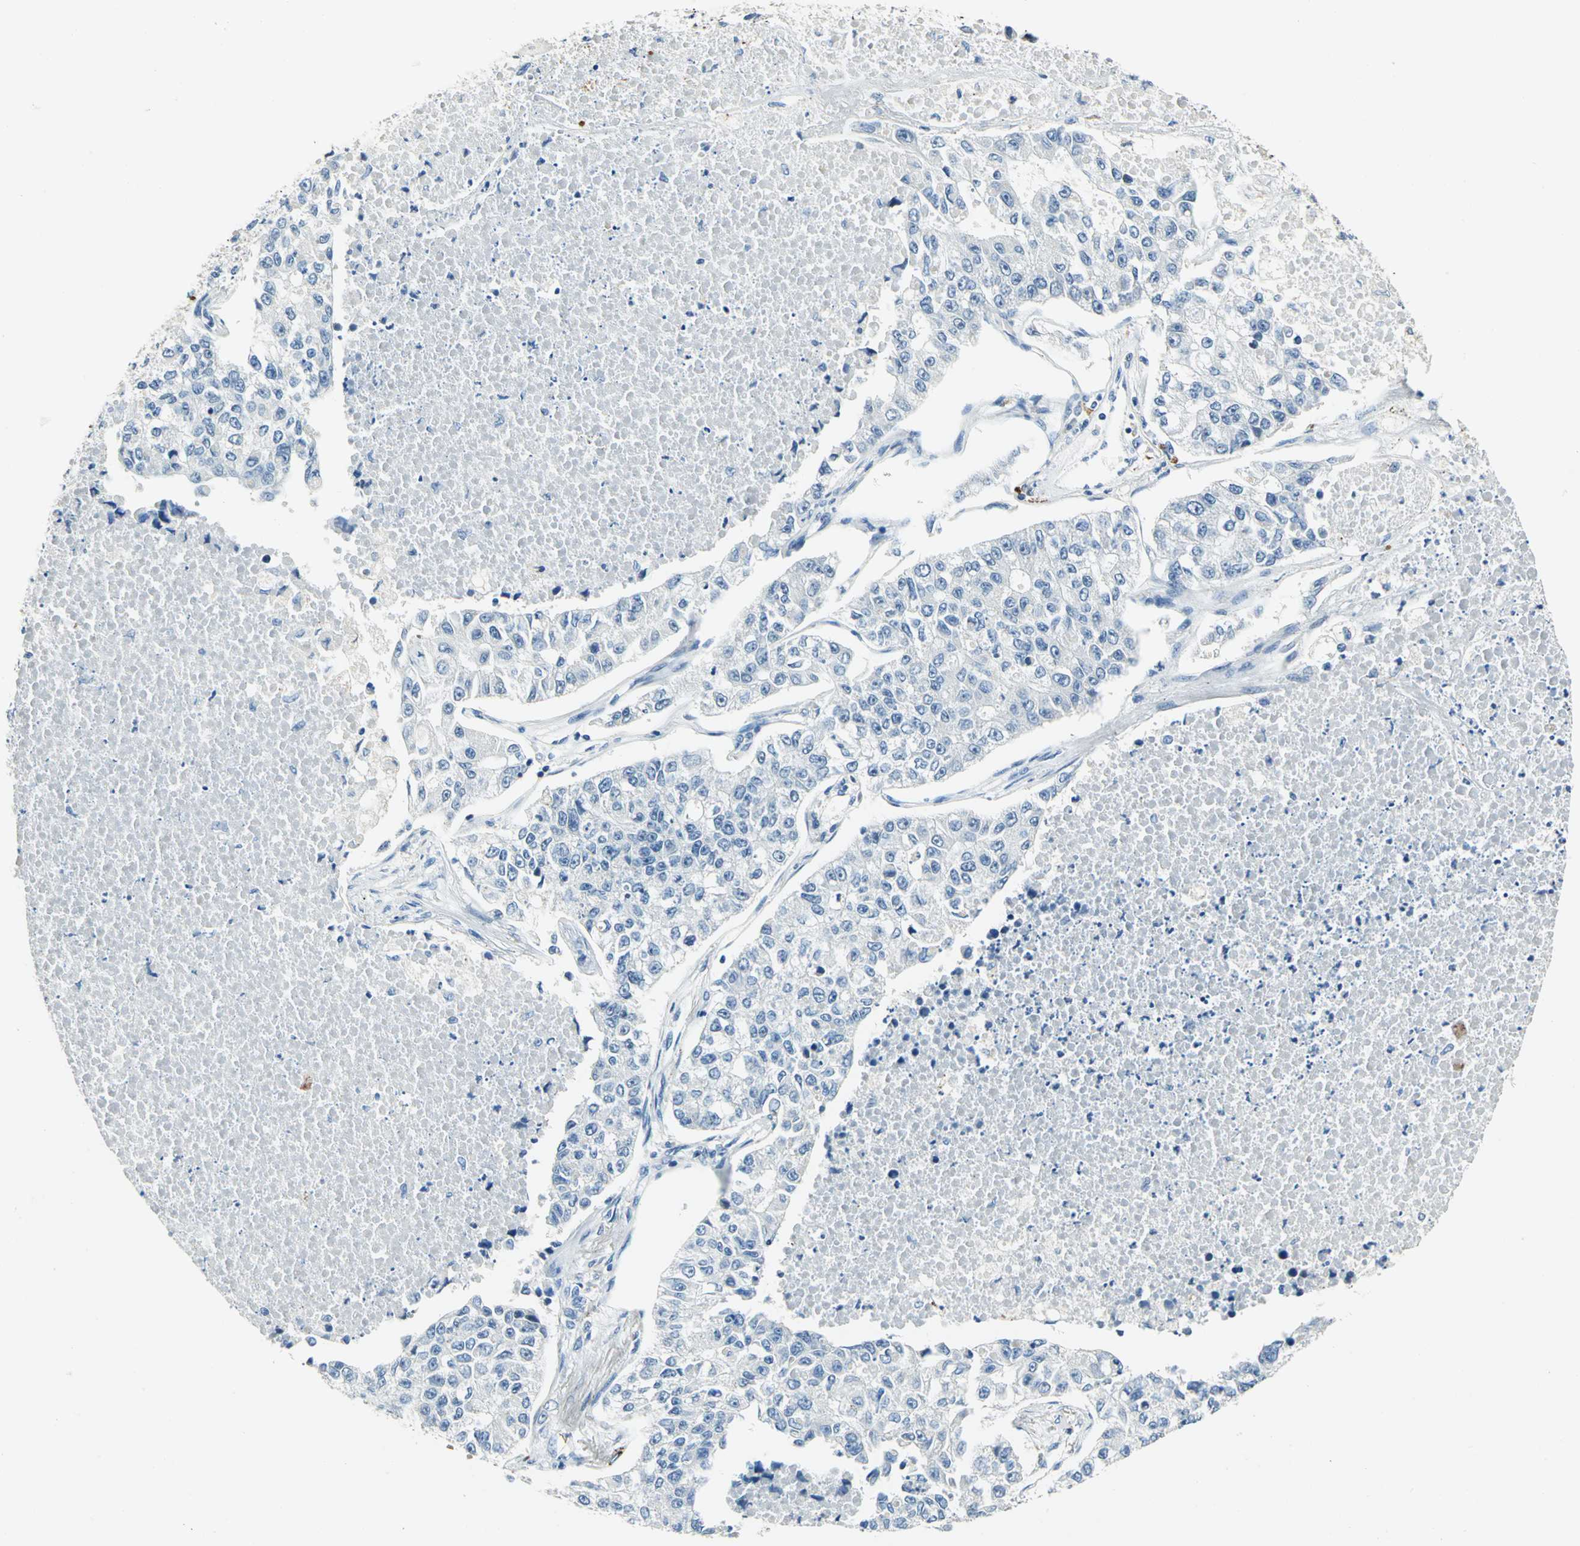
{"staining": {"intensity": "negative", "quantity": "none", "location": "none"}, "tissue": "lung cancer", "cell_type": "Tumor cells", "image_type": "cancer", "snomed": [{"axis": "morphology", "description": "Adenocarcinoma, NOS"}, {"axis": "topography", "description": "Lung"}], "caption": "DAB (3,3'-diaminobenzidine) immunohistochemical staining of human lung cancer (adenocarcinoma) demonstrates no significant expression in tumor cells.", "gene": "RAD17", "patient": {"sex": "male", "age": 49}}